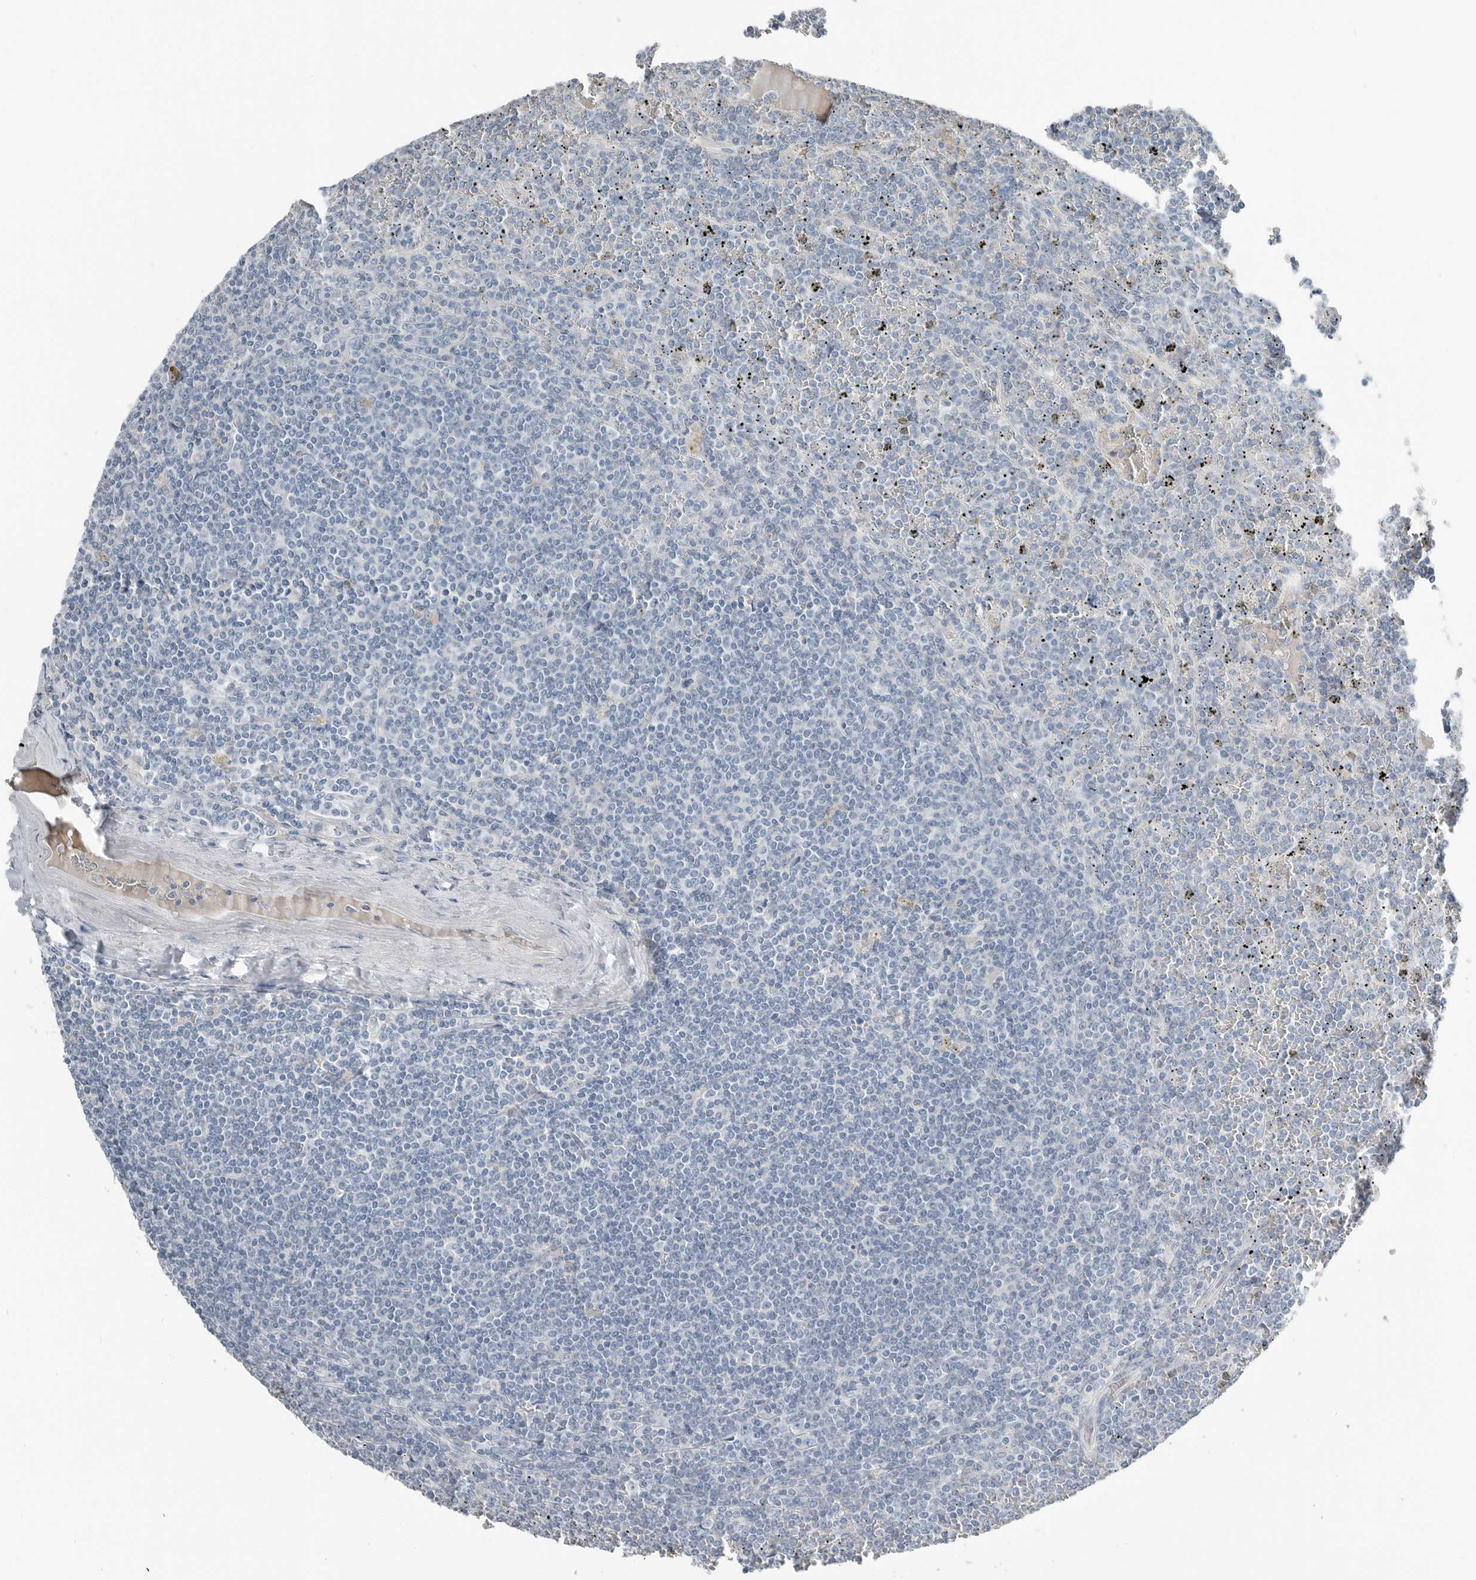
{"staining": {"intensity": "negative", "quantity": "none", "location": "none"}, "tissue": "lymphoma", "cell_type": "Tumor cells", "image_type": "cancer", "snomed": [{"axis": "morphology", "description": "Malignant lymphoma, non-Hodgkin's type, Low grade"}, {"axis": "topography", "description": "Spleen"}], "caption": "An immunohistochemistry (IHC) photomicrograph of malignant lymphoma, non-Hodgkin's type (low-grade) is shown. There is no staining in tumor cells of malignant lymphoma, non-Hodgkin's type (low-grade). (Immunohistochemistry (ihc), brightfield microscopy, high magnification).", "gene": "SERPINB7", "patient": {"sex": "female", "age": 19}}